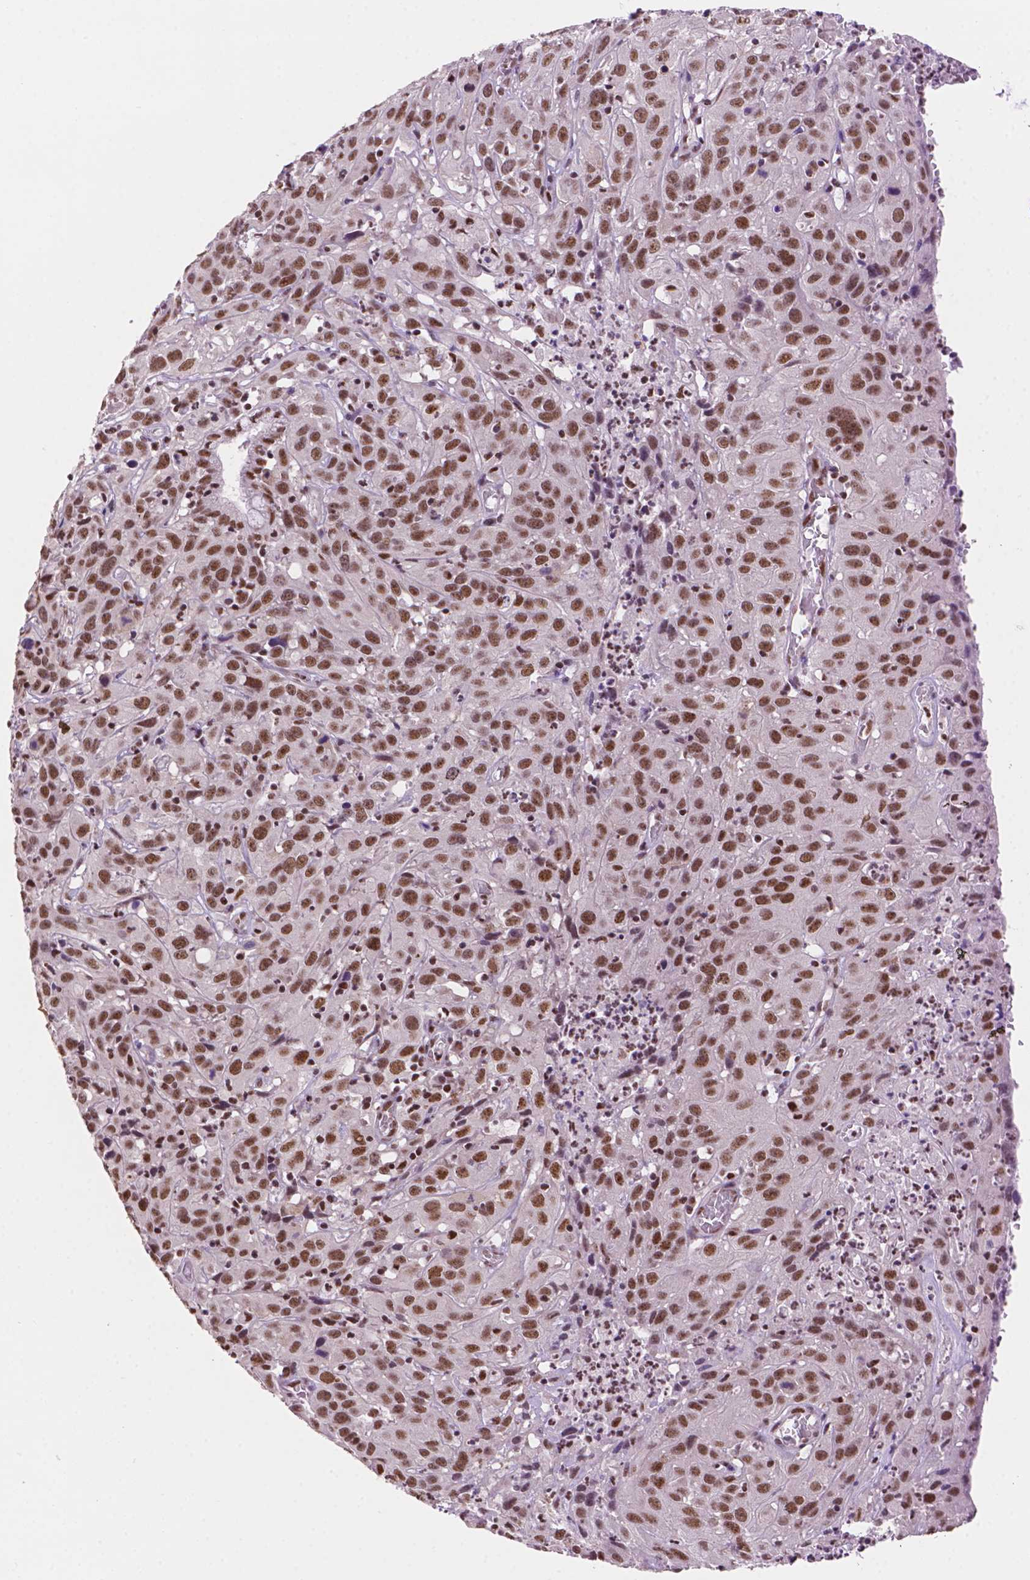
{"staining": {"intensity": "moderate", "quantity": "25%-75%", "location": "nuclear"}, "tissue": "cervical cancer", "cell_type": "Tumor cells", "image_type": "cancer", "snomed": [{"axis": "morphology", "description": "Squamous cell carcinoma, NOS"}, {"axis": "topography", "description": "Cervix"}], "caption": "Immunohistochemical staining of human cervical squamous cell carcinoma demonstrates medium levels of moderate nuclear protein positivity in approximately 25%-75% of tumor cells.", "gene": "UBN1", "patient": {"sex": "female", "age": 32}}